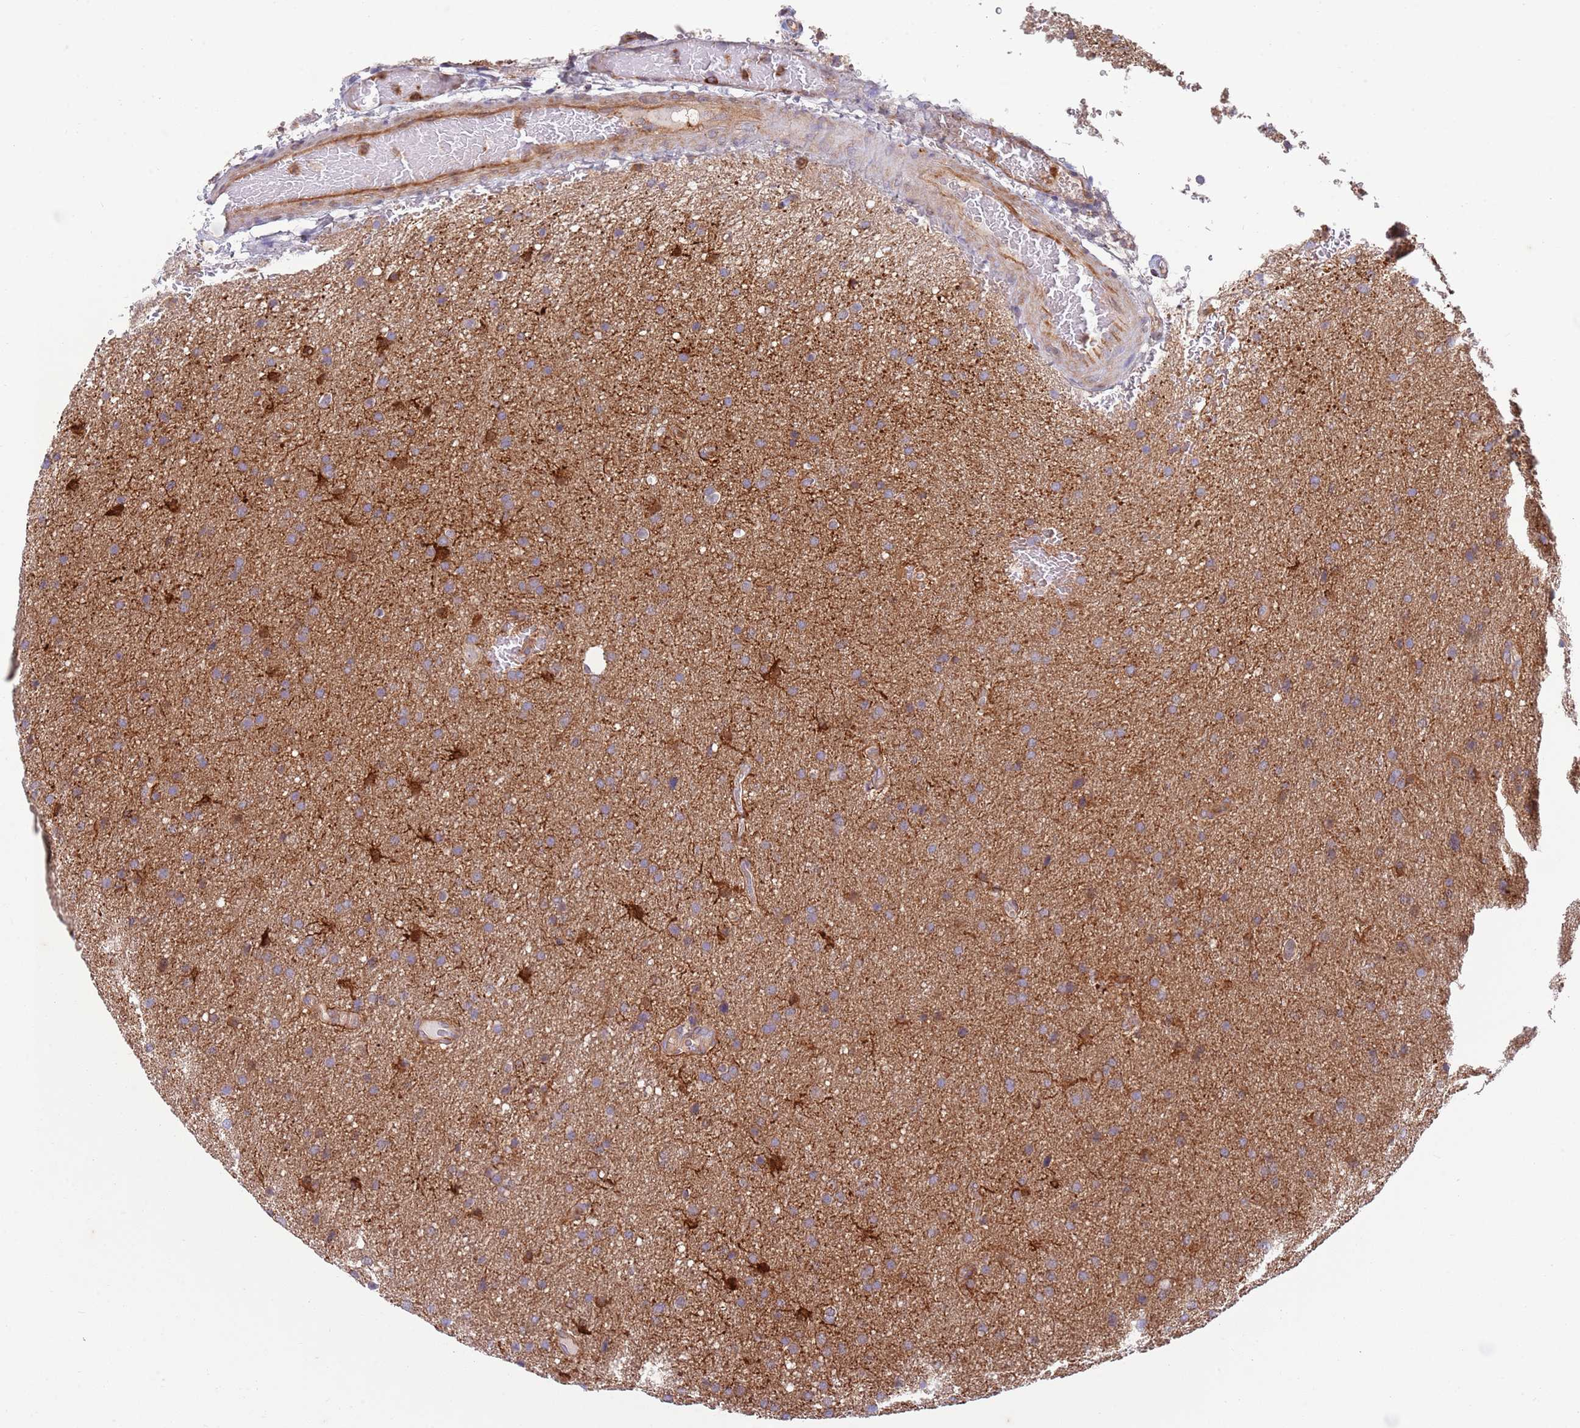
{"staining": {"intensity": "weak", "quantity": "<25%", "location": "cytoplasmic/membranous"}, "tissue": "glioma", "cell_type": "Tumor cells", "image_type": "cancer", "snomed": [{"axis": "morphology", "description": "Glioma, malignant, Low grade"}, {"axis": "topography", "description": "Brain"}], "caption": "Immunohistochemistry micrograph of neoplastic tissue: human glioma stained with DAB demonstrates no significant protein positivity in tumor cells.", "gene": "ZMYM5", "patient": {"sex": "female", "age": 32}}